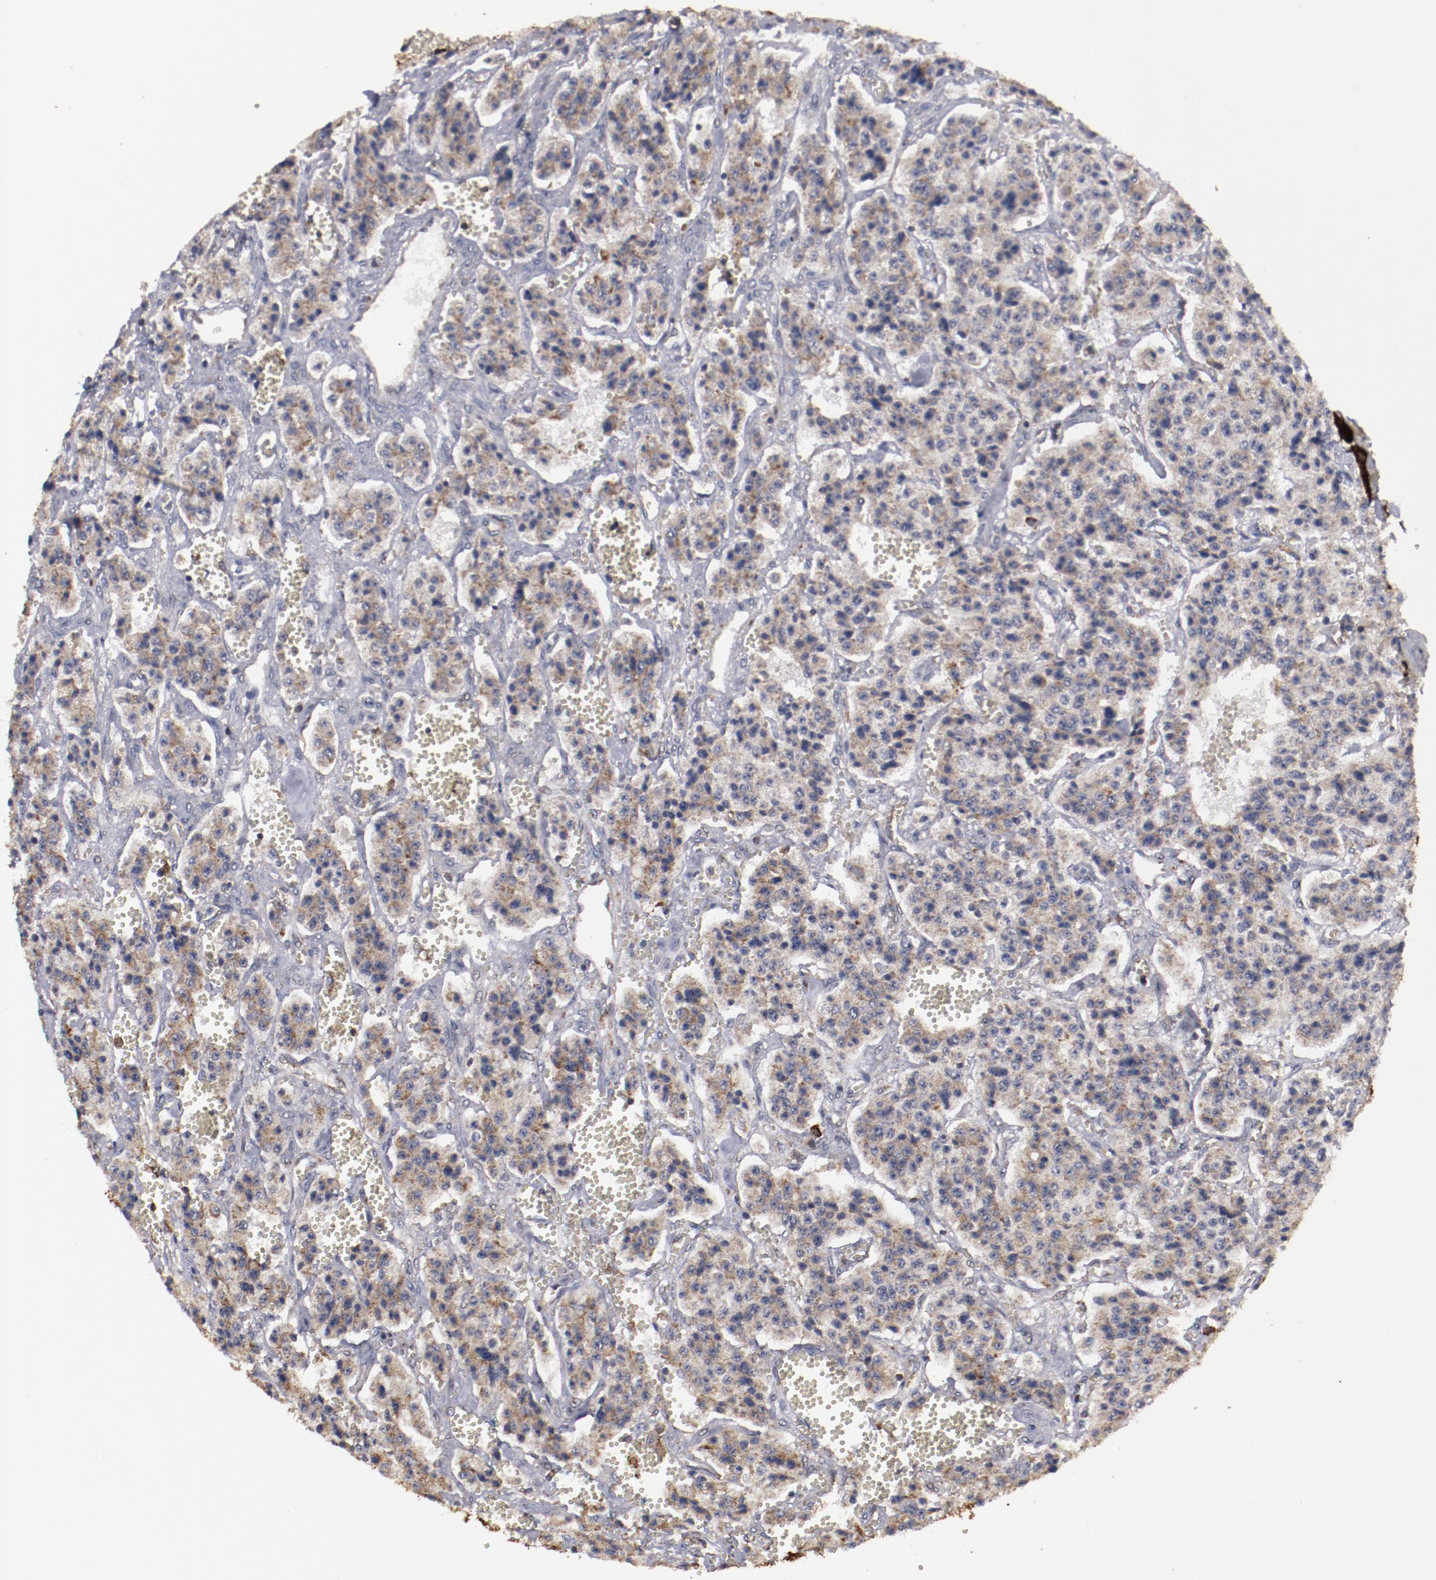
{"staining": {"intensity": "weak", "quantity": "25%-75%", "location": "cytoplasmic/membranous"}, "tissue": "carcinoid", "cell_type": "Tumor cells", "image_type": "cancer", "snomed": [{"axis": "morphology", "description": "Carcinoid, malignant, NOS"}, {"axis": "topography", "description": "Small intestine"}], "caption": "This is a histology image of IHC staining of carcinoid (malignant), which shows weak positivity in the cytoplasmic/membranous of tumor cells.", "gene": "RPS4Y1", "patient": {"sex": "male", "age": 52}}